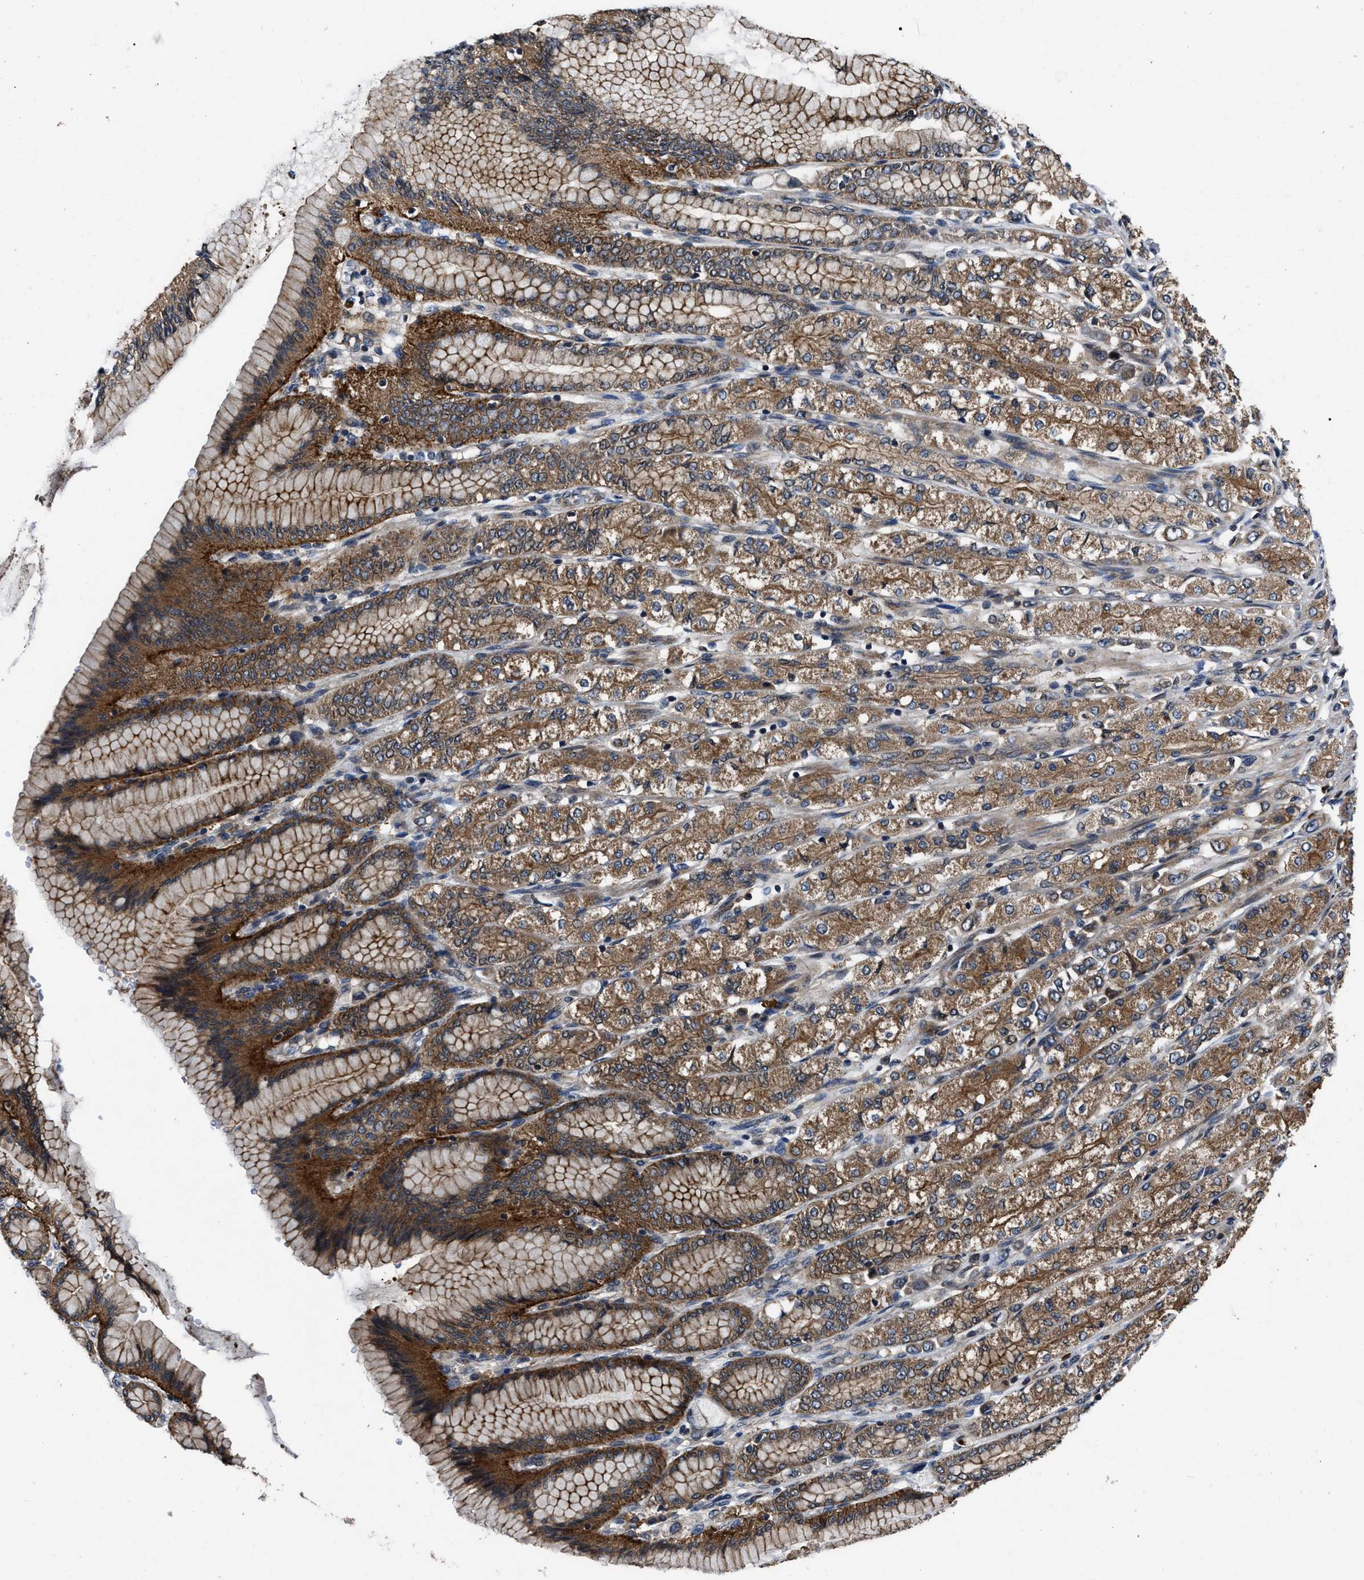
{"staining": {"intensity": "strong", "quantity": ">75%", "location": "cytoplasmic/membranous"}, "tissue": "stomach cancer", "cell_type": "Tumor cells", "image_type": "cancer", "snomed": [{"axis": "morphology", "description": "Adenocarcinoma, NOS"}, {"axis": "topography", "description": "Stomach"}], "caption": "Immunohistochemical staining of human adenocarcinoma (stomach) displays strong cytoplasmic/membranous protein staining in about >75% of tumor cells.", "gene": "PPWD1", "patient": {"sex": "female", "age": 65}}